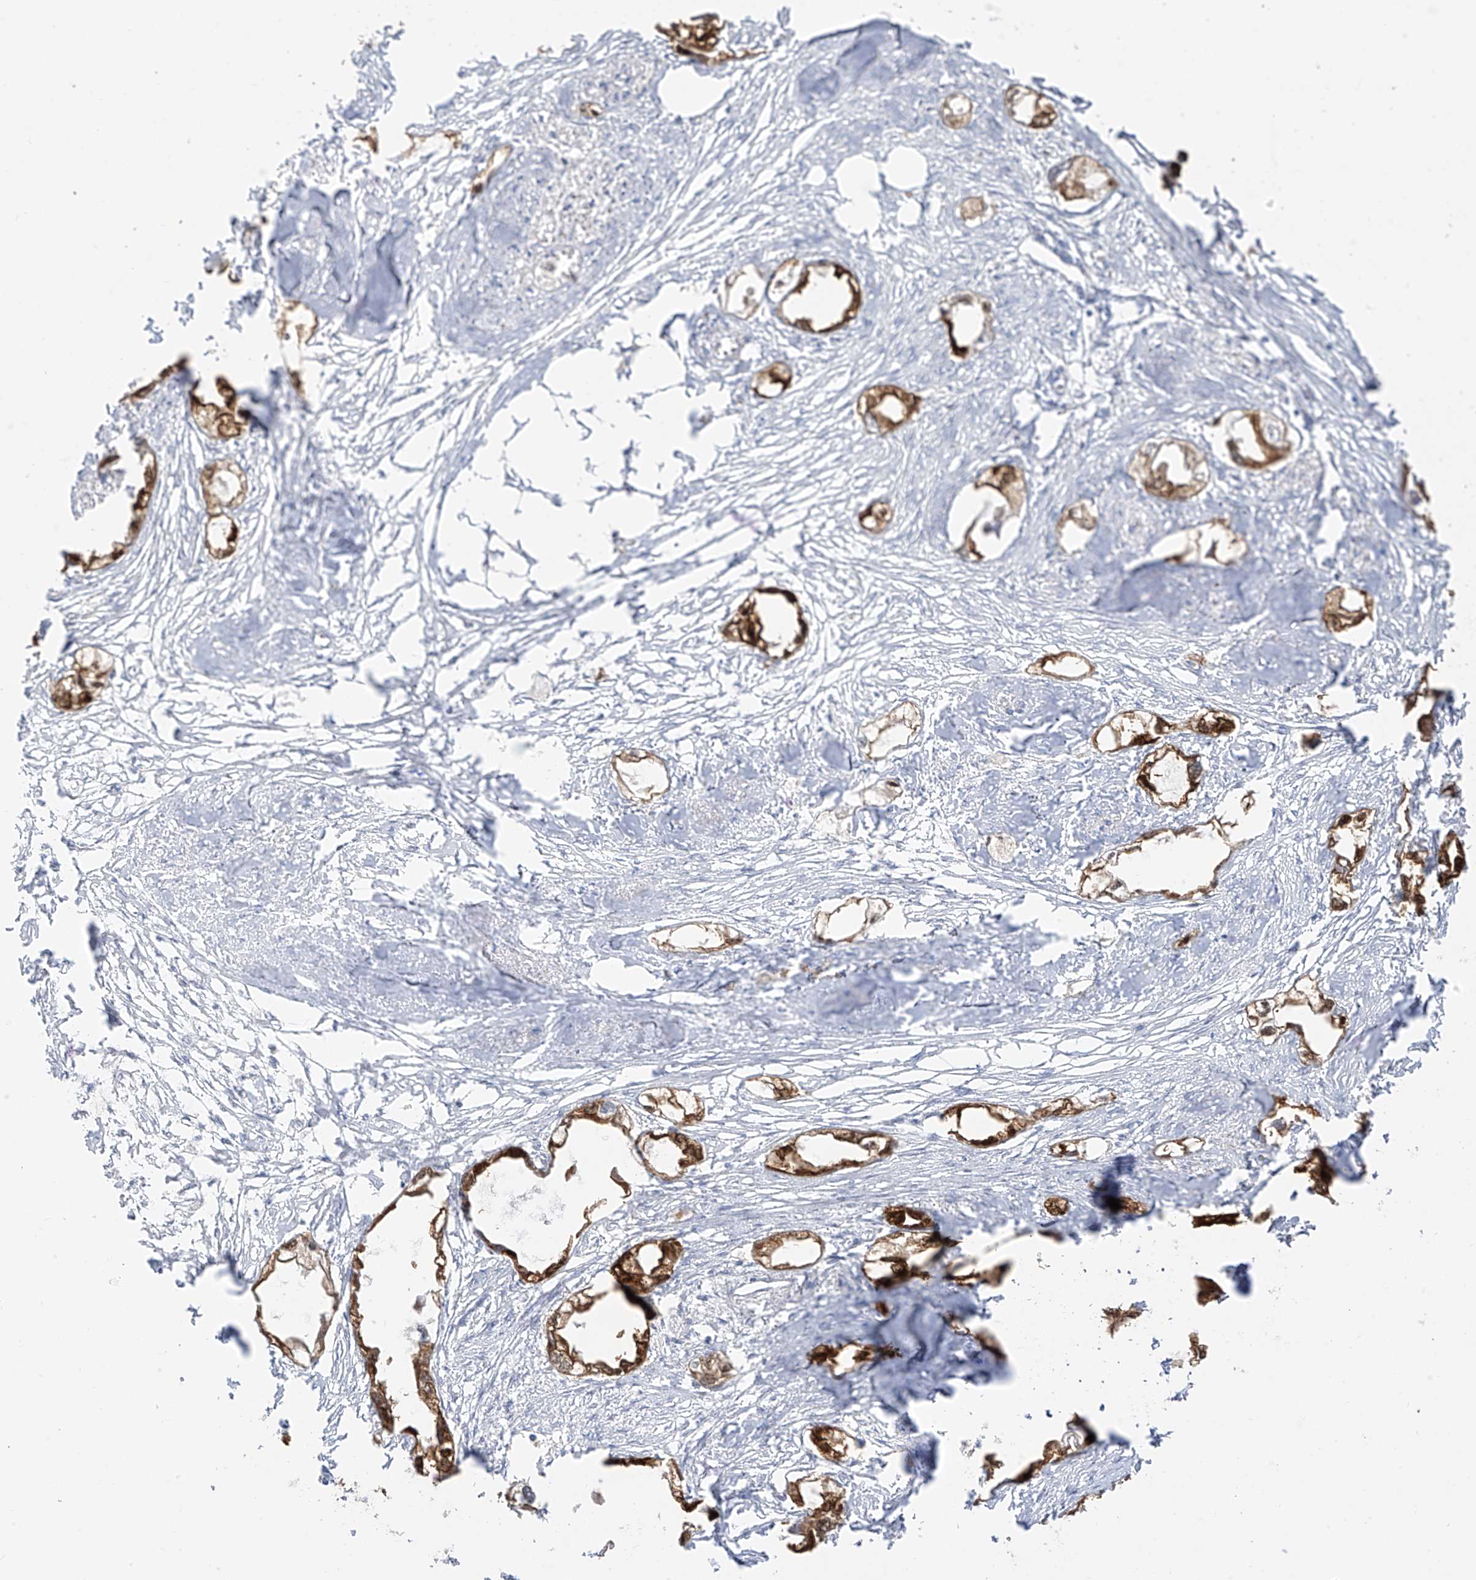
{"staining": {"intensity": "strong", "quantity": ">75%", "location": "cytoplasmic/membranous"}, "tissue": "endometrial cancer", "cell_type": "Tumor cells", "image_type": "cancer", "snomed": [{"axis": "morphology", "description": "Adenocarcinoma, NOS"}, {"axis": "morphology", "description": "Adenocarcinoma, metastatic, NOS"}, {"axis": "topography", "description": "Adipose tissue"}, {"axis": "topography", "description": "Endometrium"}], "caption": "Immunohistochemistry histopathology image of neoplastic tissue: human endometrial adenocarcinoma stained using immunohistochemistry displays high levels of strong protein expression localized specifically in the cytoplasmic/membranous of tumor cells, appearing as a cytoplasmic/membranous brown color.", "gene": "DCDC2", "patient": {"sex": "female", "age": 67}}